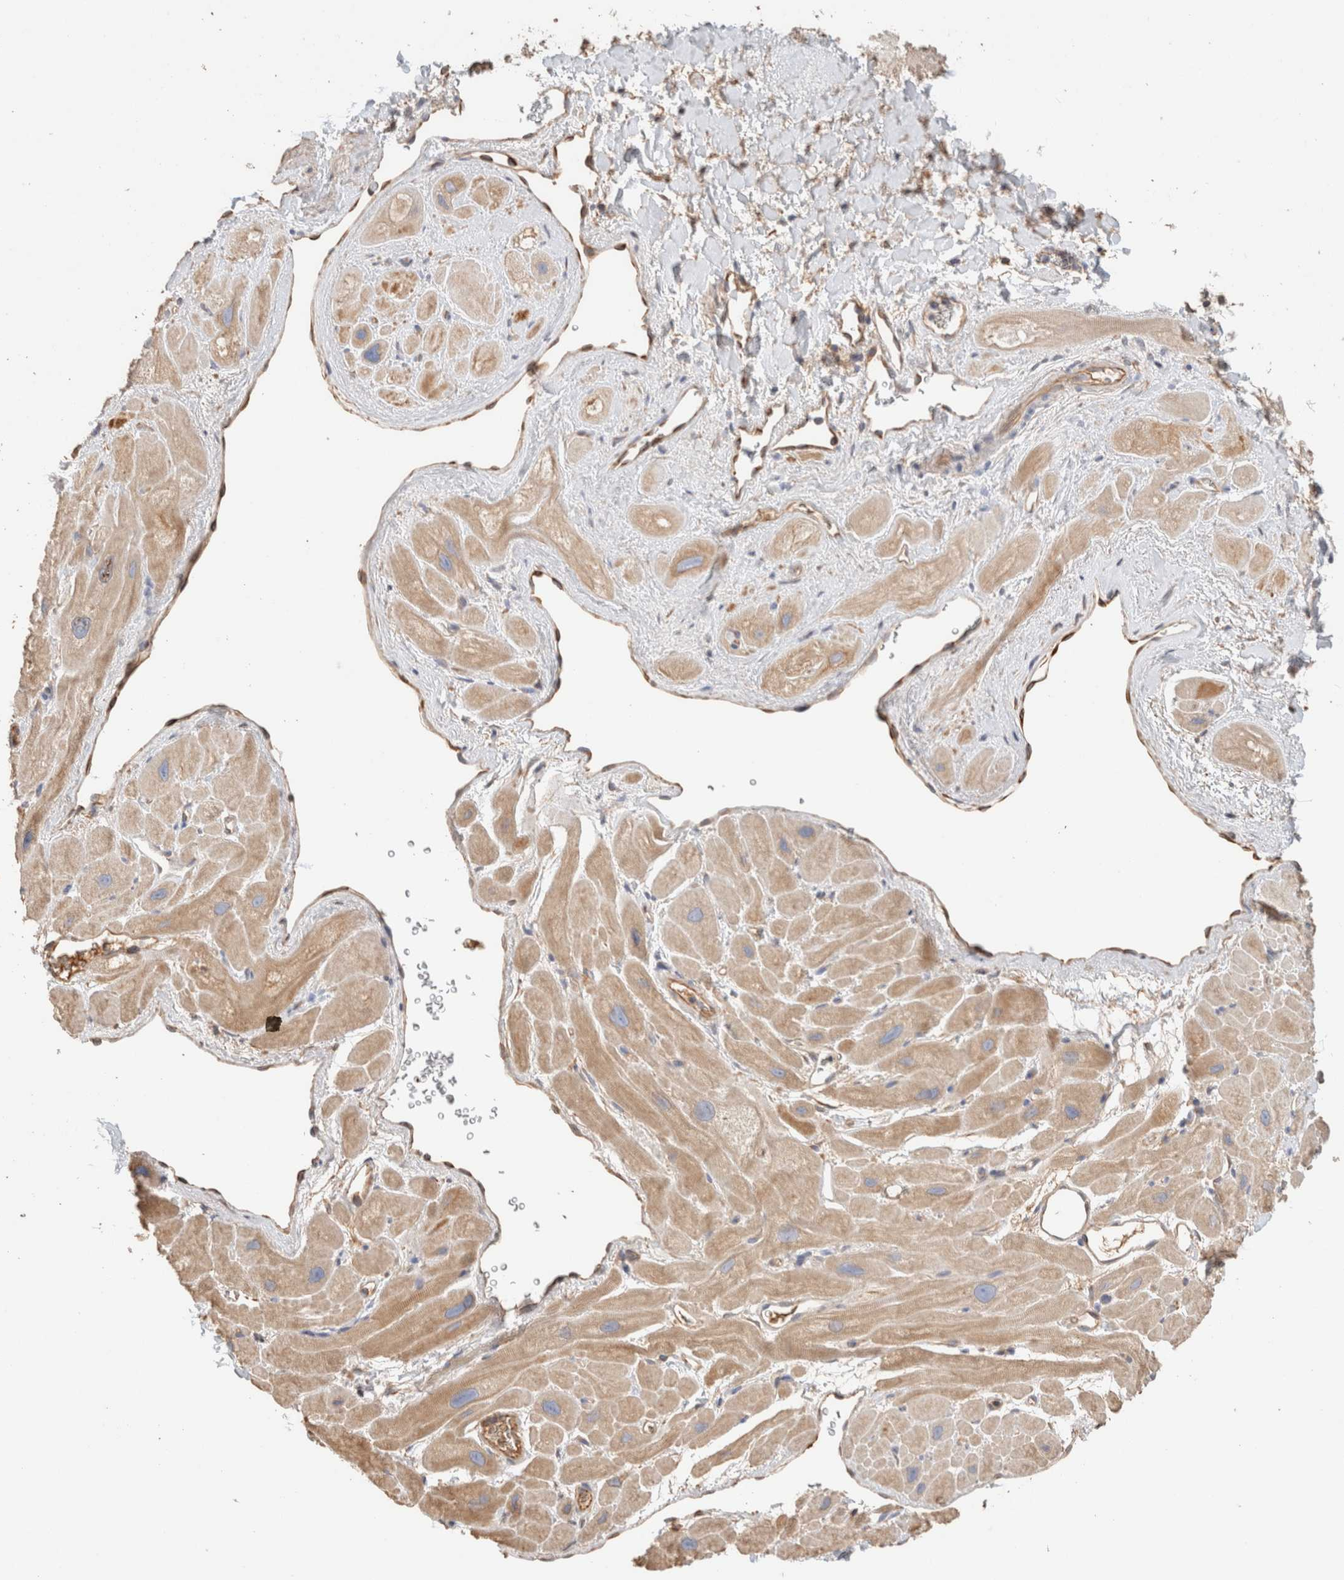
{"staining": {"intensity": "weak", "quantity": "25%-75%", "location": "cytoplasmic/membranous"}, "tissue": "heart muscle", "cell_type": "Cardiomyocytes", "image_type": "normal", "snomed": [{"axis": "morphology", "description": "Normal tissue, NOS"}, {"axis": "topography", "description": "Heart"}], "caption": "Heart muscle stained with DAB IHC shows low levels of weak cytoplasmic/membranous staining in approximately 25%-75% of cardiomyocytes.", "gene": "PROS1", "patient": {"sex": "male", "age": 49}}